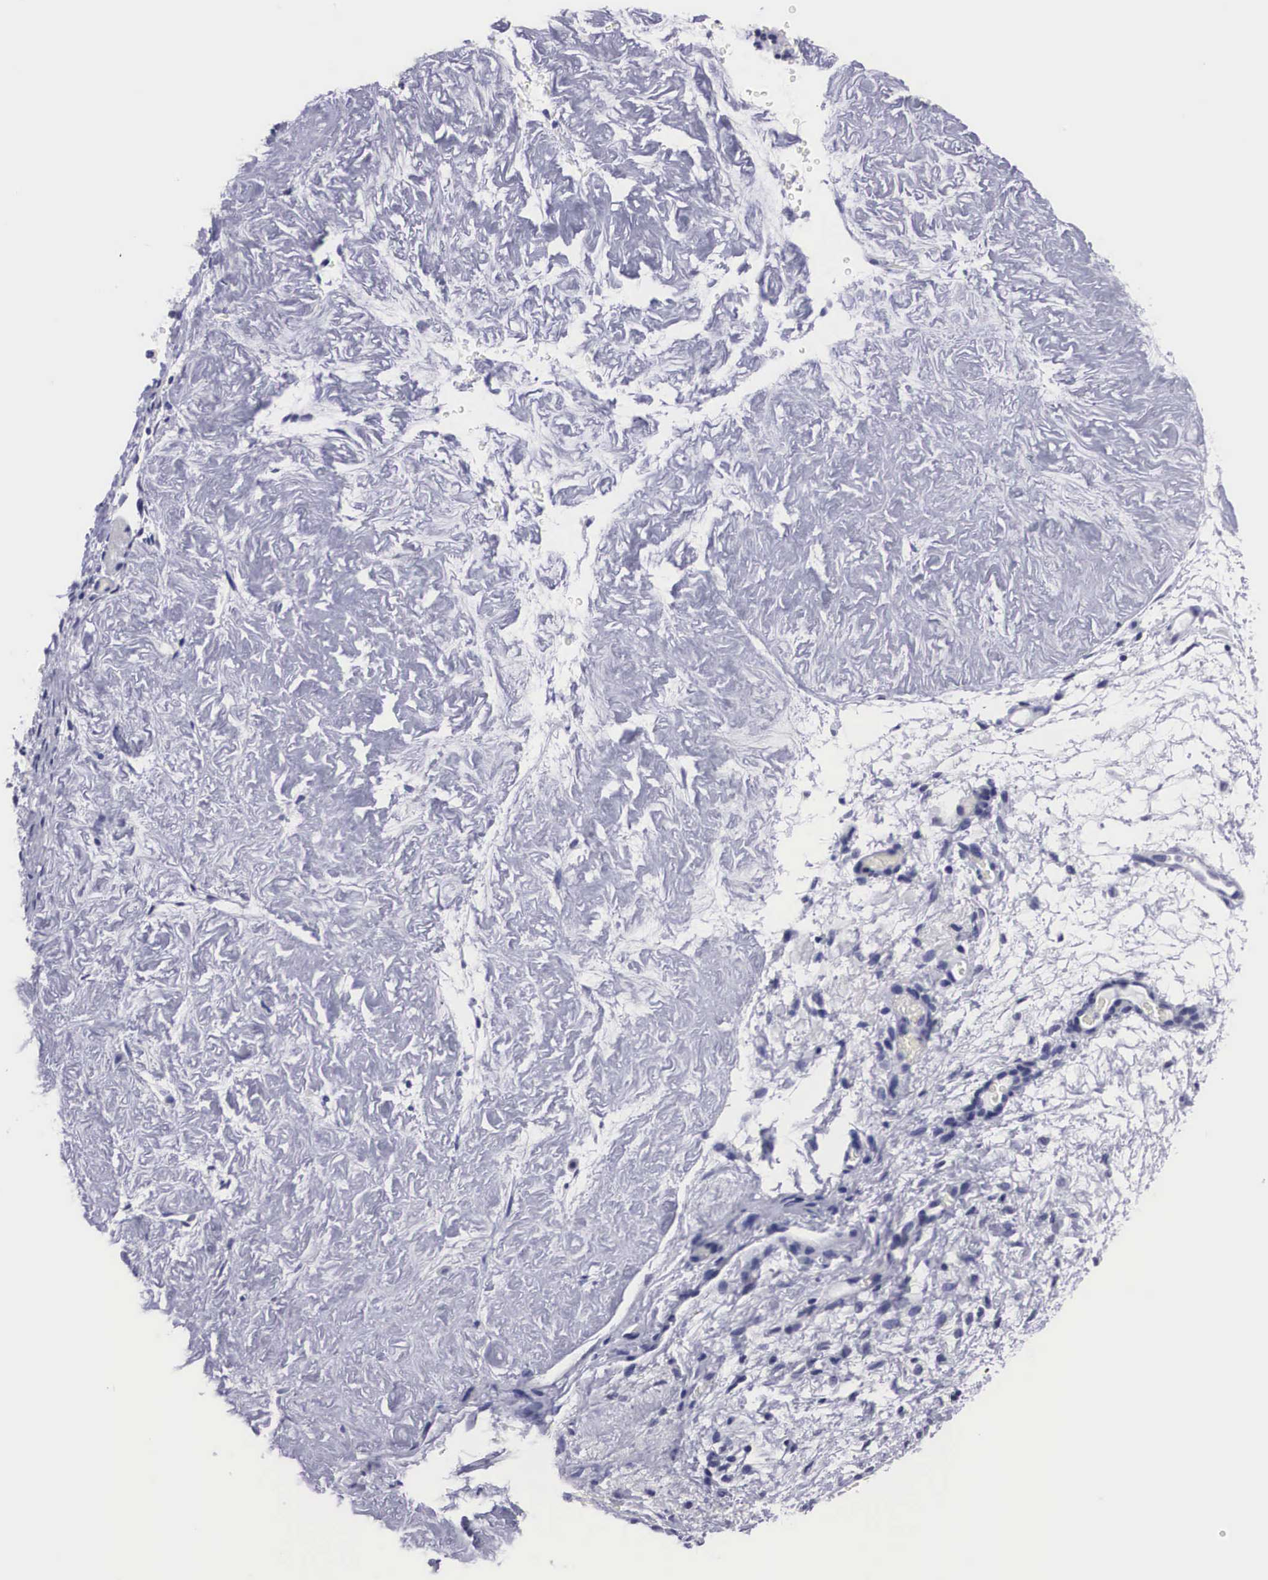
{"staining": {"intensity": "negative", "quantity": "none", "location": "none"}, "tissue": "ovarian cancer", "cell_type": "Tumor cells", "image_type": "cancer", "snomed": [{"axis": "morphology", "description": "Carcinoma, endometroid"}, {"axis": "topography", "description": "Ovary"}], "caption": "Immunohistochemistry (IHC) of human ovarian cancer shows no expression in tumor cells.", "gene": "C22orf31", "patient": {"sex": "female", "age": 52}}